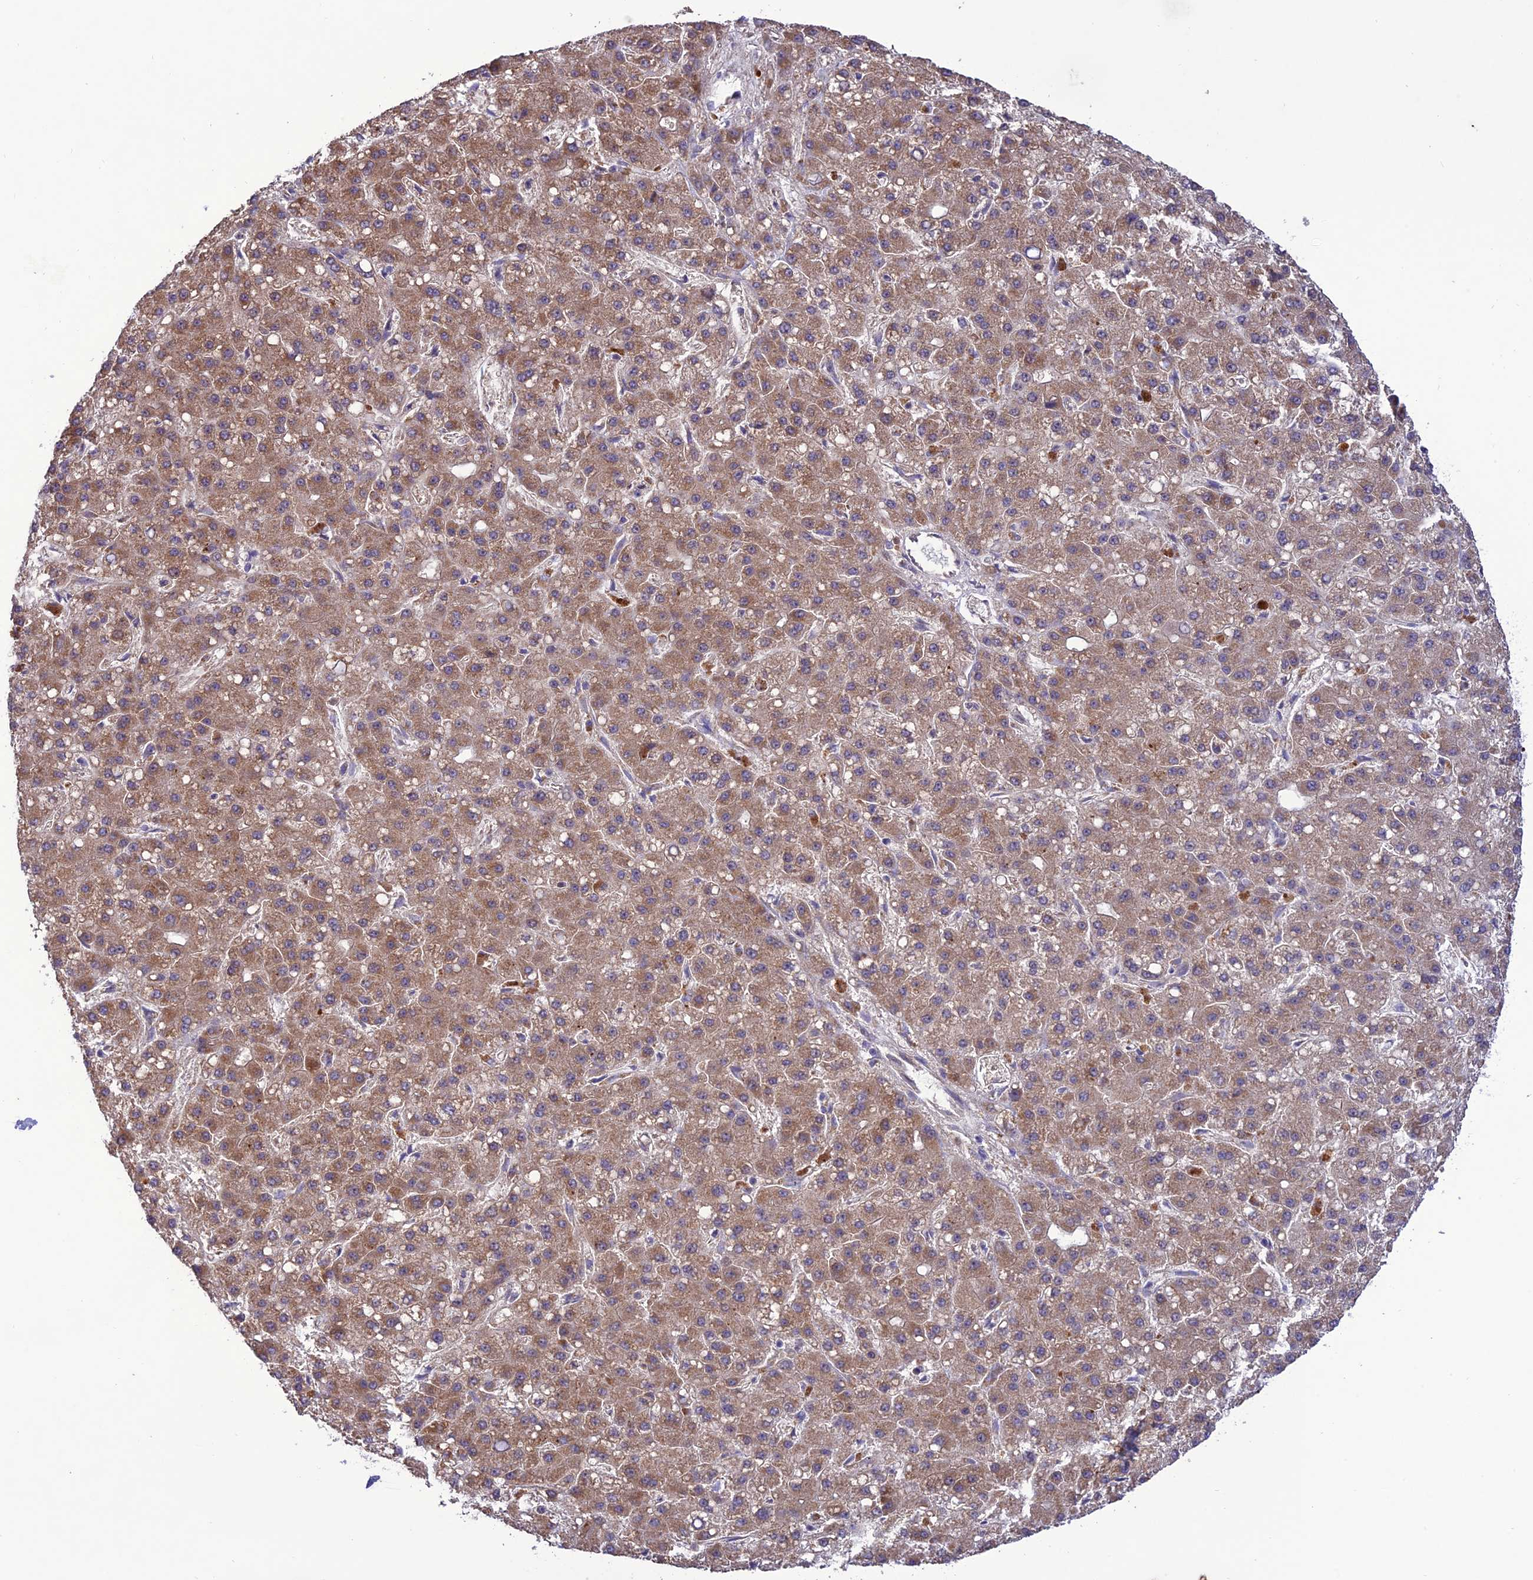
{"staining": {"intensity": "moderate", "quantity": ">75%", "location": "cytoplasmic/membranous"}, "tissue": "liver cancer", "cell_type": "Tumor cells", "image_type": "cancer", "snomed": [{"axis": "morphology", "description": "Carcinoma, Hepatocellular, NOS"}, {"axis": "topography", "description": "Liver"}], "caption": "There is medium levels of moderate cytoplasmic/membranous expression in tumor cells of liver cancer, as demonstrated by immunohistochemical staining (brown color).", "gene": "NDUFAF1", "patient": {"sex": "male", "age": 67}}